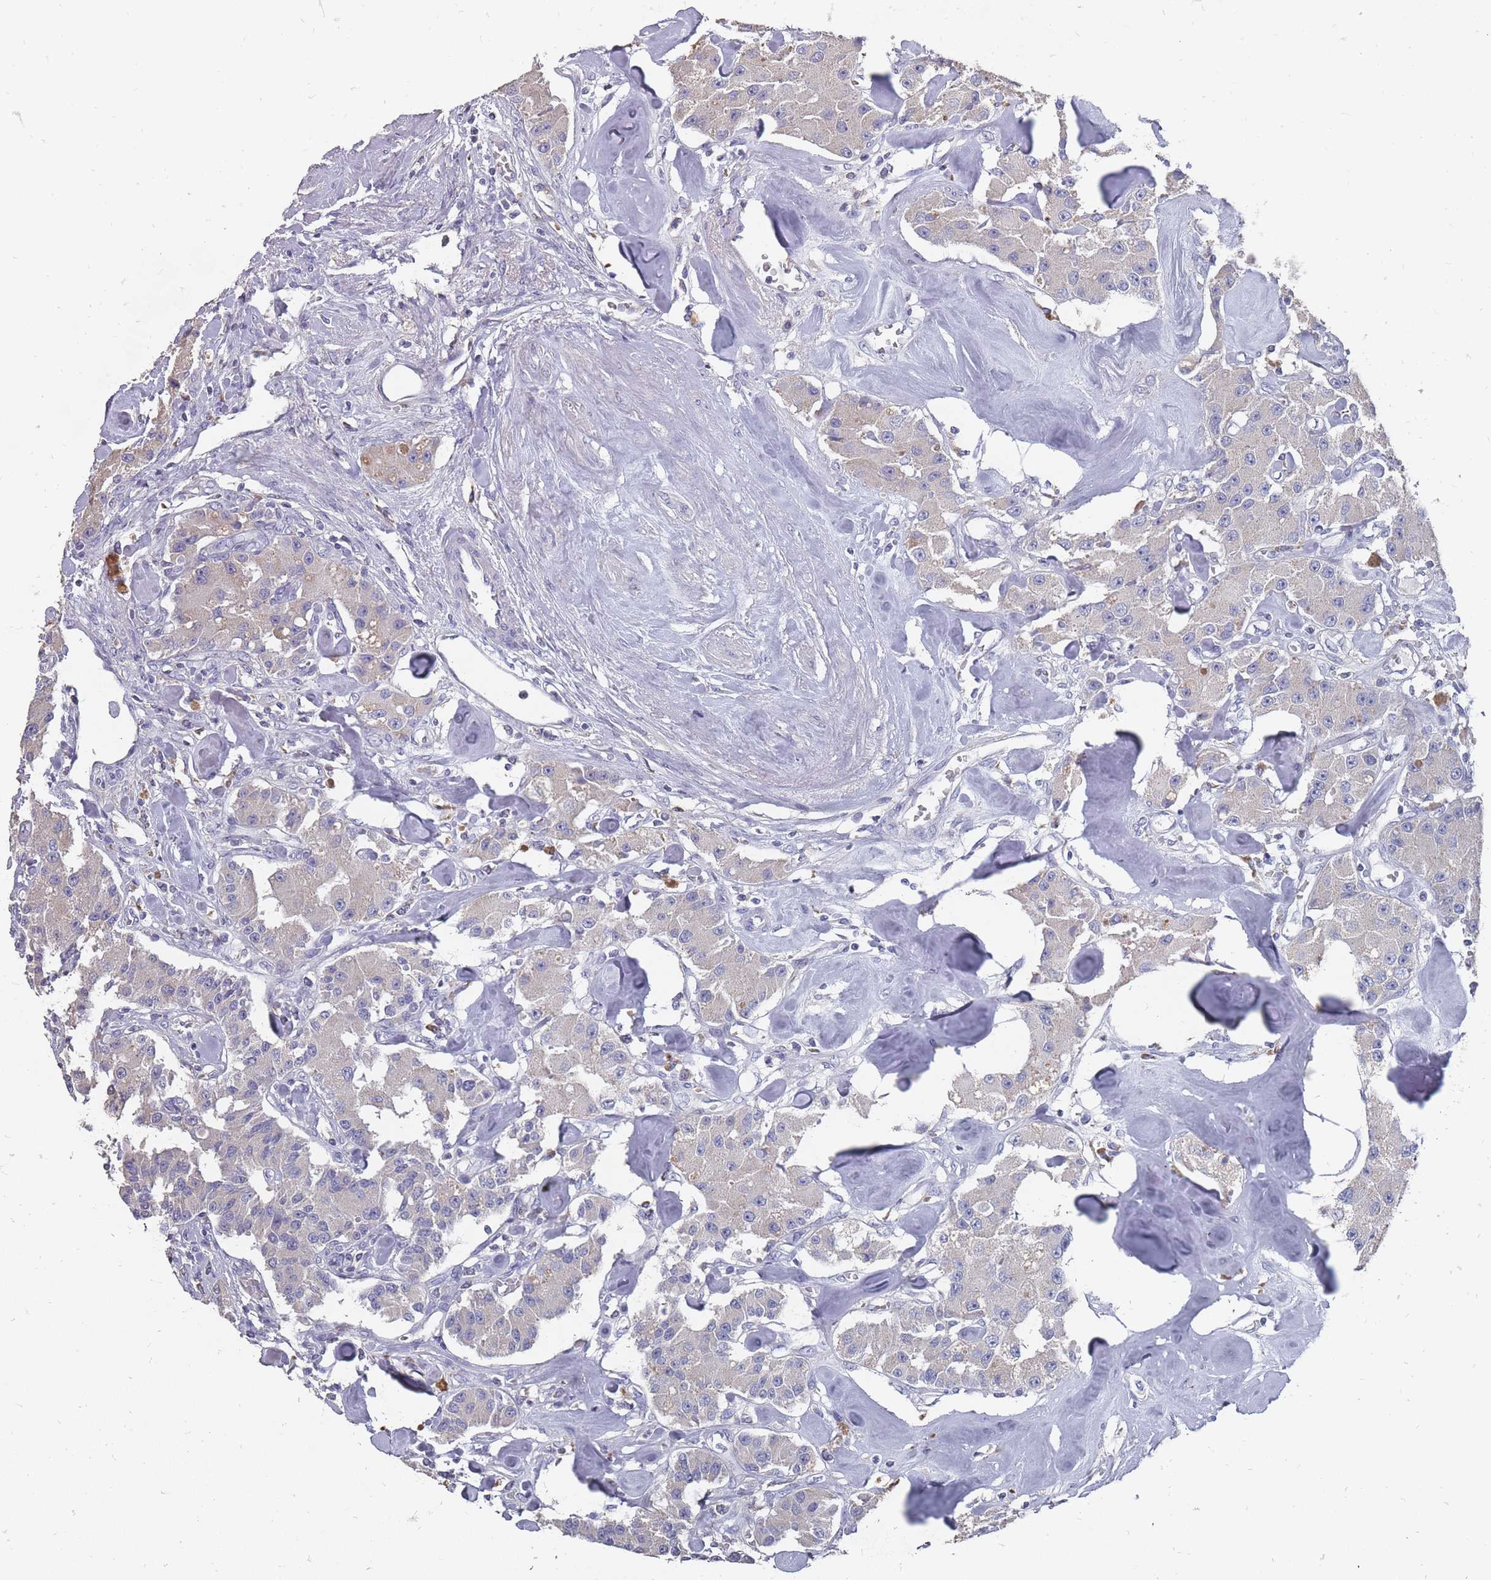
{"staining": {"intensity": "negative", "quantity": "none", "location": "none"}, "tissue": "carcinoid", "cell_type": "Tumor cells", "image_type": "cancer", "snomed": [{"axis": "morphology", "description": "Carcinoid, malignant, NOS"}, {"axis": "topography", "description": "Pancreas"}], "caption": "Malignant carcinoid stained for a protein using IHC shows no staining tumor cells.", "gene": "OTULINL", "patient": {"sex": "male", "age": 41}}